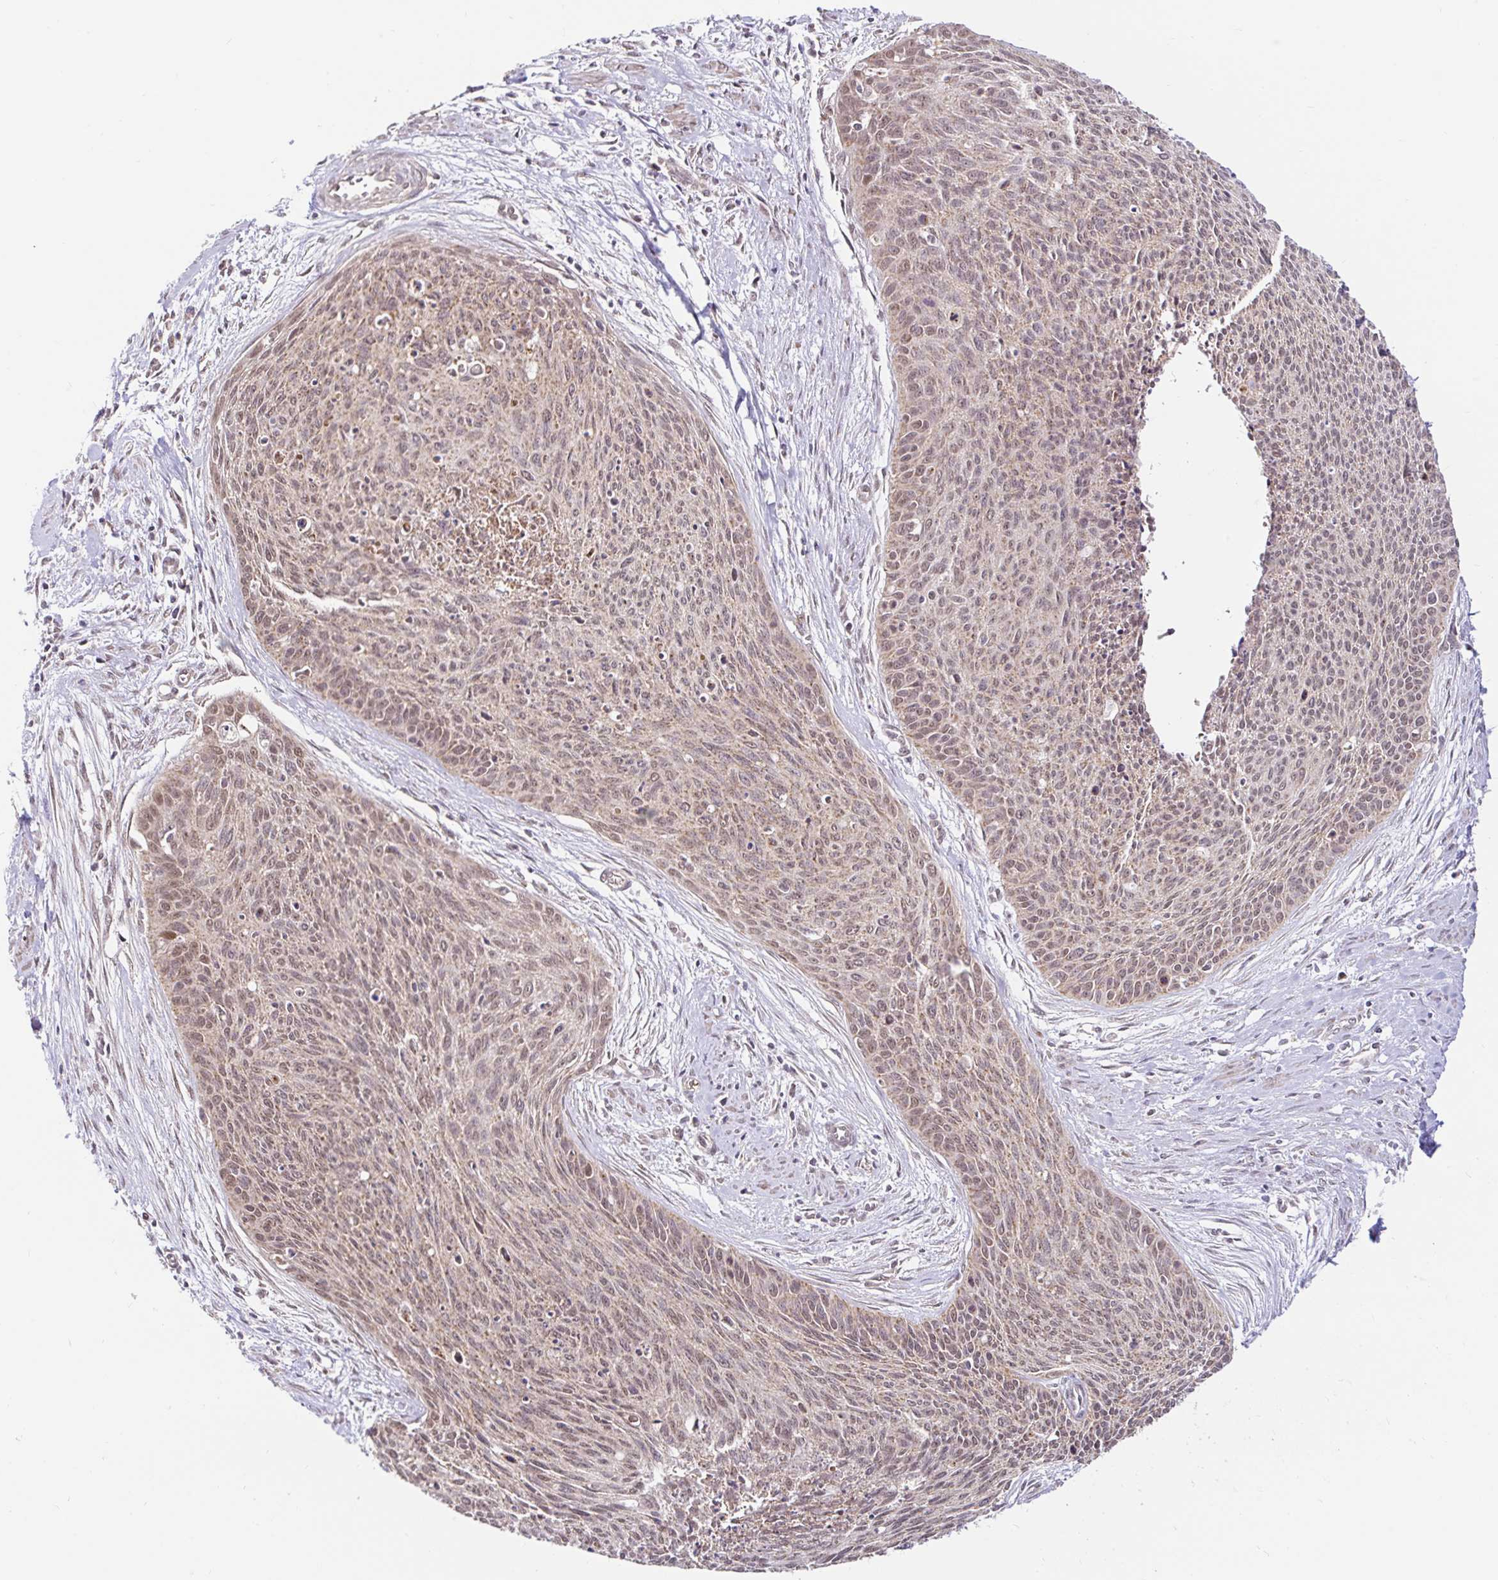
{"staining": {"intensity": "weak", "quantity": ">75%", "location": "cytoplasmic/membranous,nuclear"}, "tissue": "cervical cancer", "cell_type": "Tumor cells", "image_type": "cancer", "snomed": [{"axis": "morphology", "description": "Squamous cell carcinoma, NOS"}, {"axis": "topography", "description": "Cervix"}], "caption": "Immunohistochemical staining of human squamous cell carcinoma (cervical) displays low levels of weak cytoplasmic/membranous and nuclear protein positivity in about >75% of tumor cells.", "gene": "TIMM50", "patient": {"sex": "female", "age": 55}}